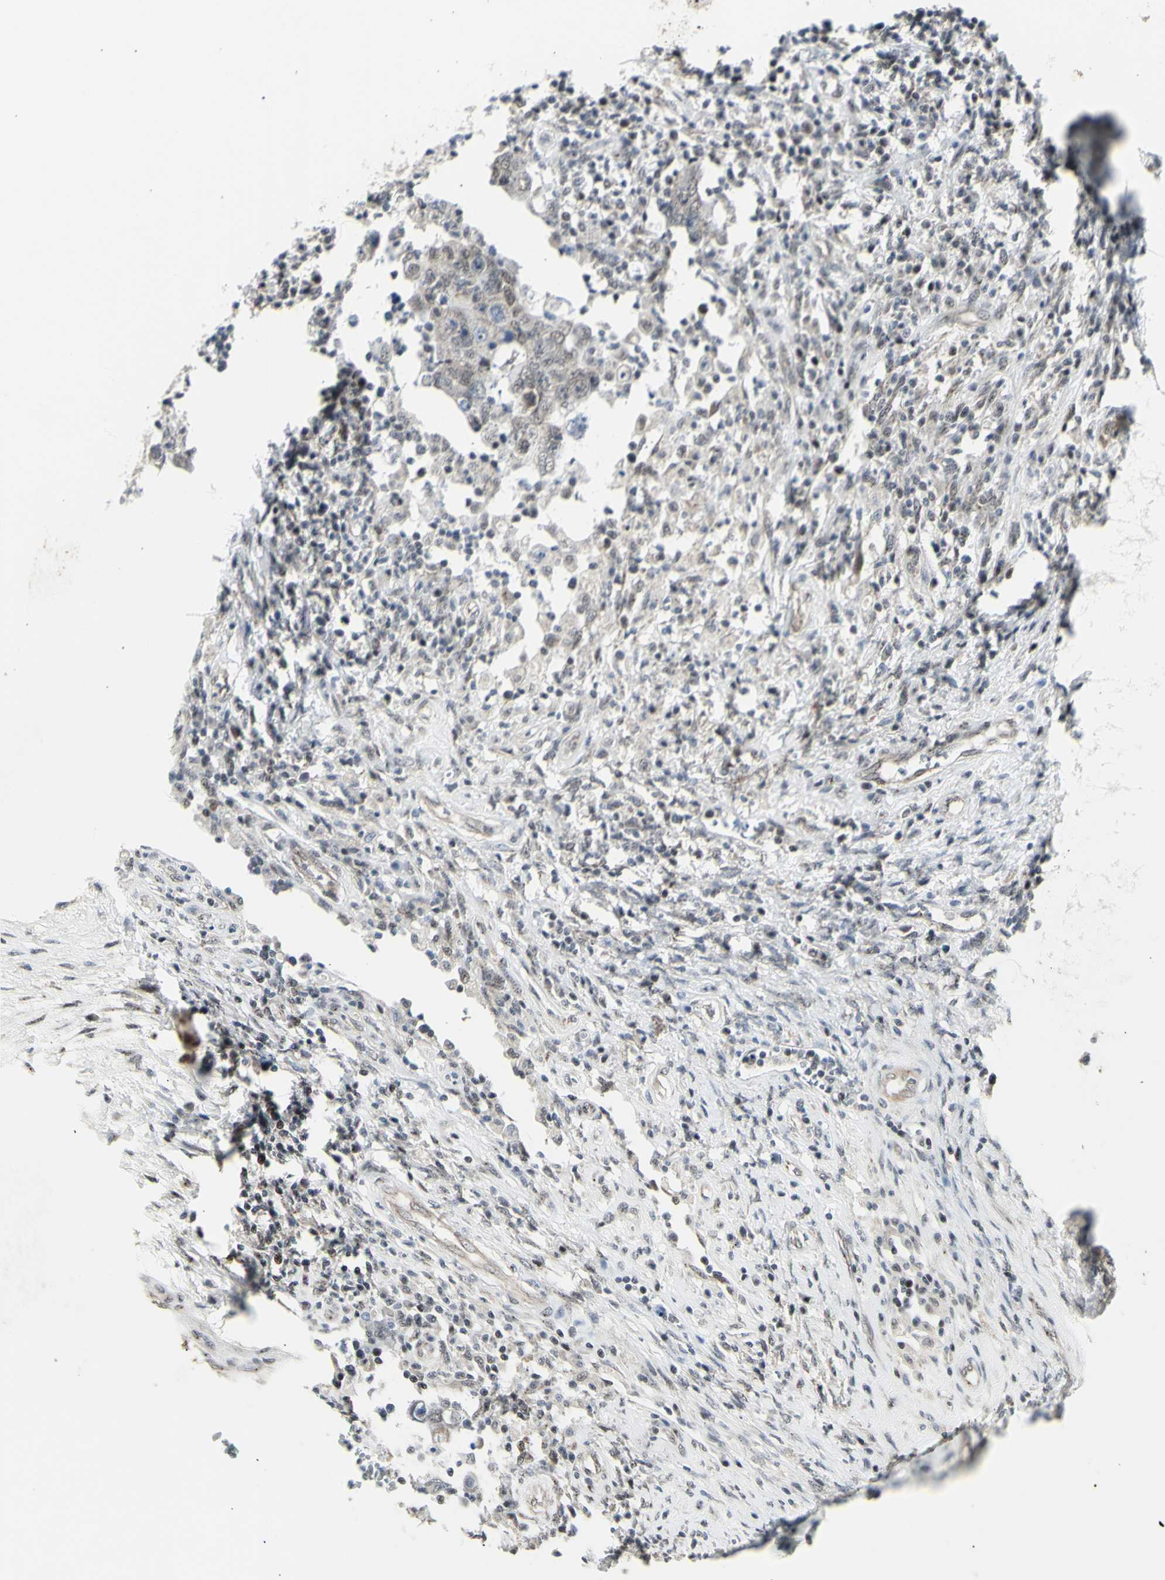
{"staining": {"intensity": "weak", "quantity": ">75%", "location": "nuclear"}, "tissue": "testis cancer", "cell_type": "Tumor cells", "image_type": "cancer", "snomed": [{"axis": "morphology", "description": "Carcinoma, Embryonal, NOS"}, {"axis": "topography", "description": "Testis"}], "caption": "A photomicrograph showing weak nuclear staining in about >75% of tumor cells in testis embryonal carcinoma, as visualized by brown immunohistochemical staining.", "gene": "DHRS7B", "patient": {"sex": "male", "age": 26}}